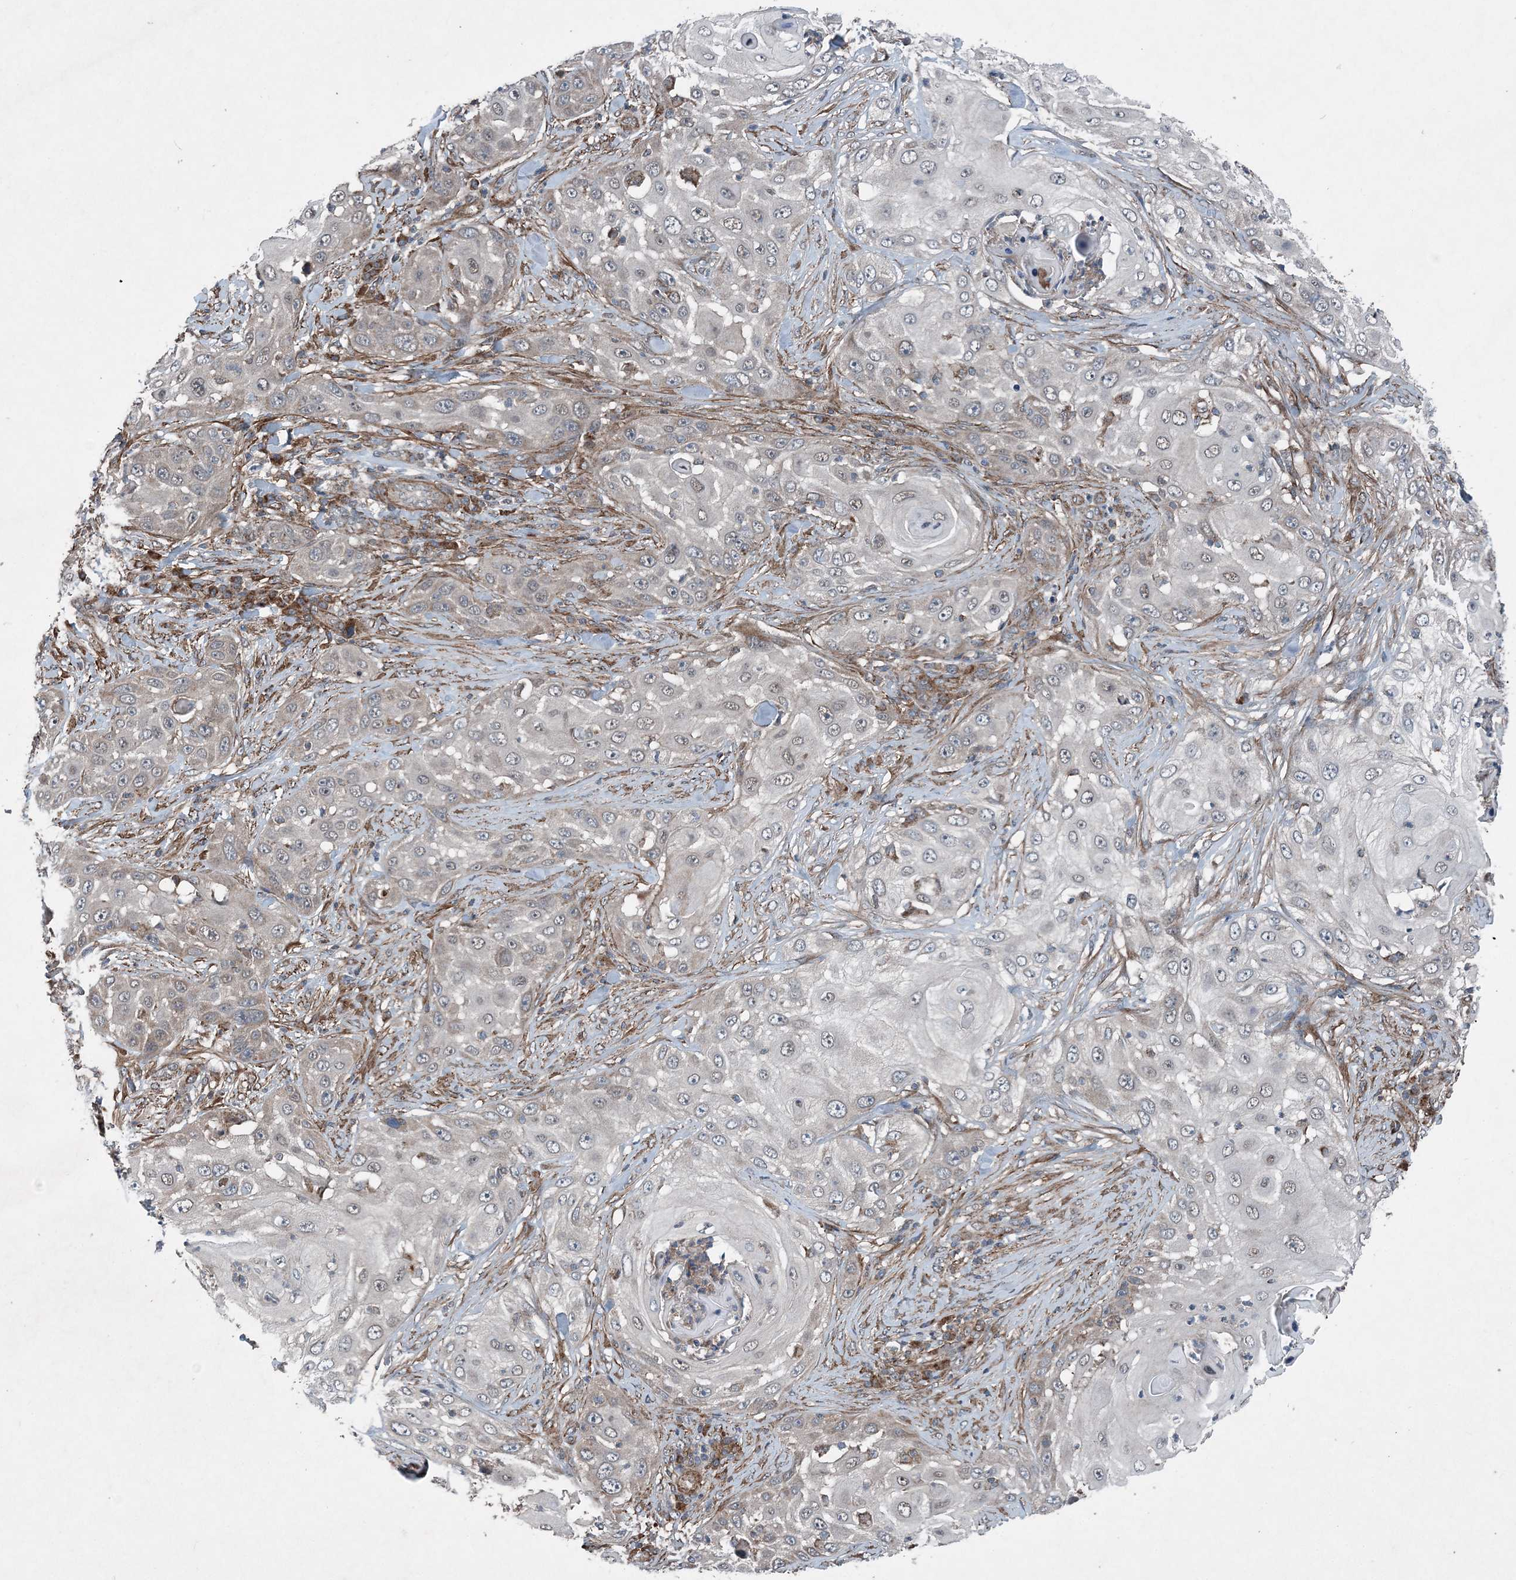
{"staining": {"intensity": "negative", "quantity": "none", "location": "none"}, "tissue": "skin cancer", "cell_type": "Tumor cells", "image_type": "cancer", "snomed": [{"axis": "morphology", "description": "Squamous cell carcinoma, NOS"}, {"axis": "topography", "description": "Skin"}], "caption": "This is an immunohistochemistry micrograph of squamous cell carcinoma (skin). There is no staining in tumor cells.", "gene": "NDUFA2", "patient": {"sex": "female", "age": 44}}